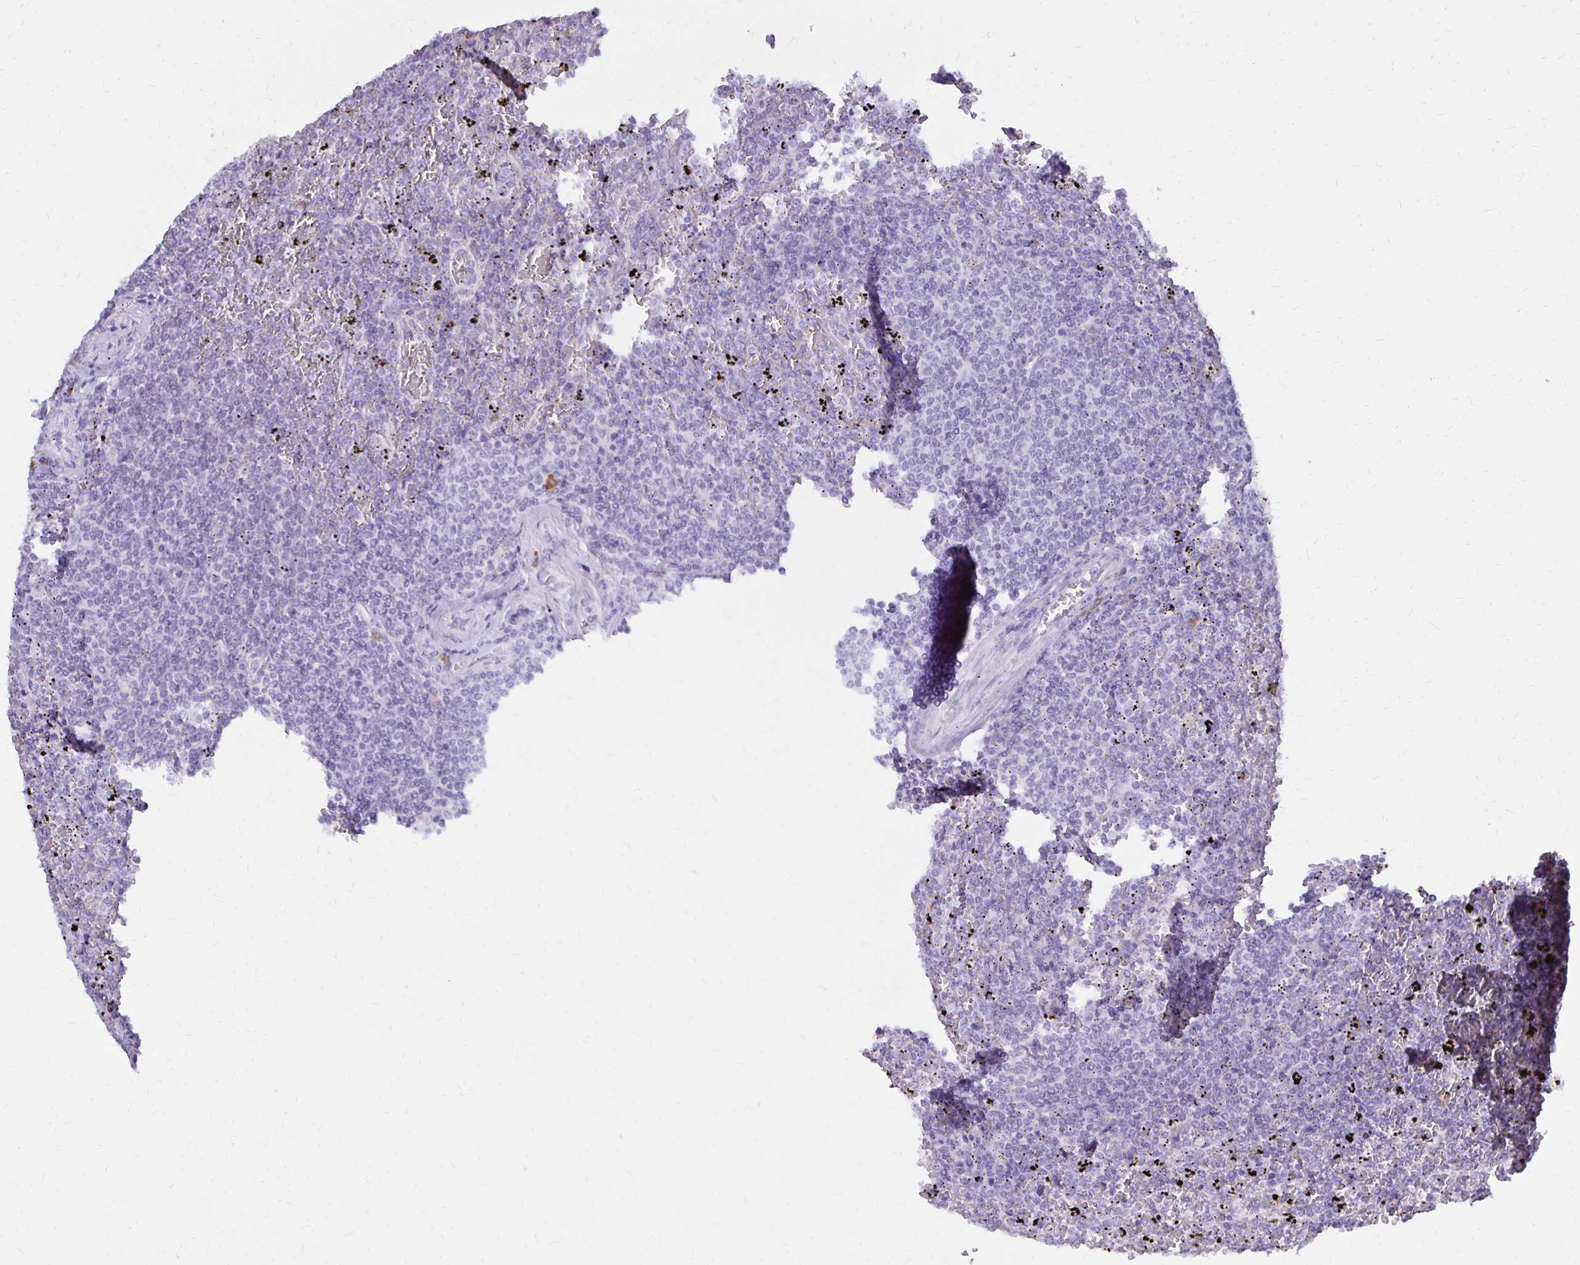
{"staining": {"intensity": "negative", "quantity": "none", "location": "none"}, "tissue": "lymphoma", "cell_type": "Tumor cells", "image_type": "cancer", "snomed": [{"axis": "morphology", "description": "Malignant lymphoma, non-Hodgkin's type, Low grade"}, {"axis": "topography", "description": "Spleen"}], "caption": "IHC of lymphoma shows no expression in tumor cells.", "gene": "FNTB", "patient": {"sex": "female", "age": 77}}